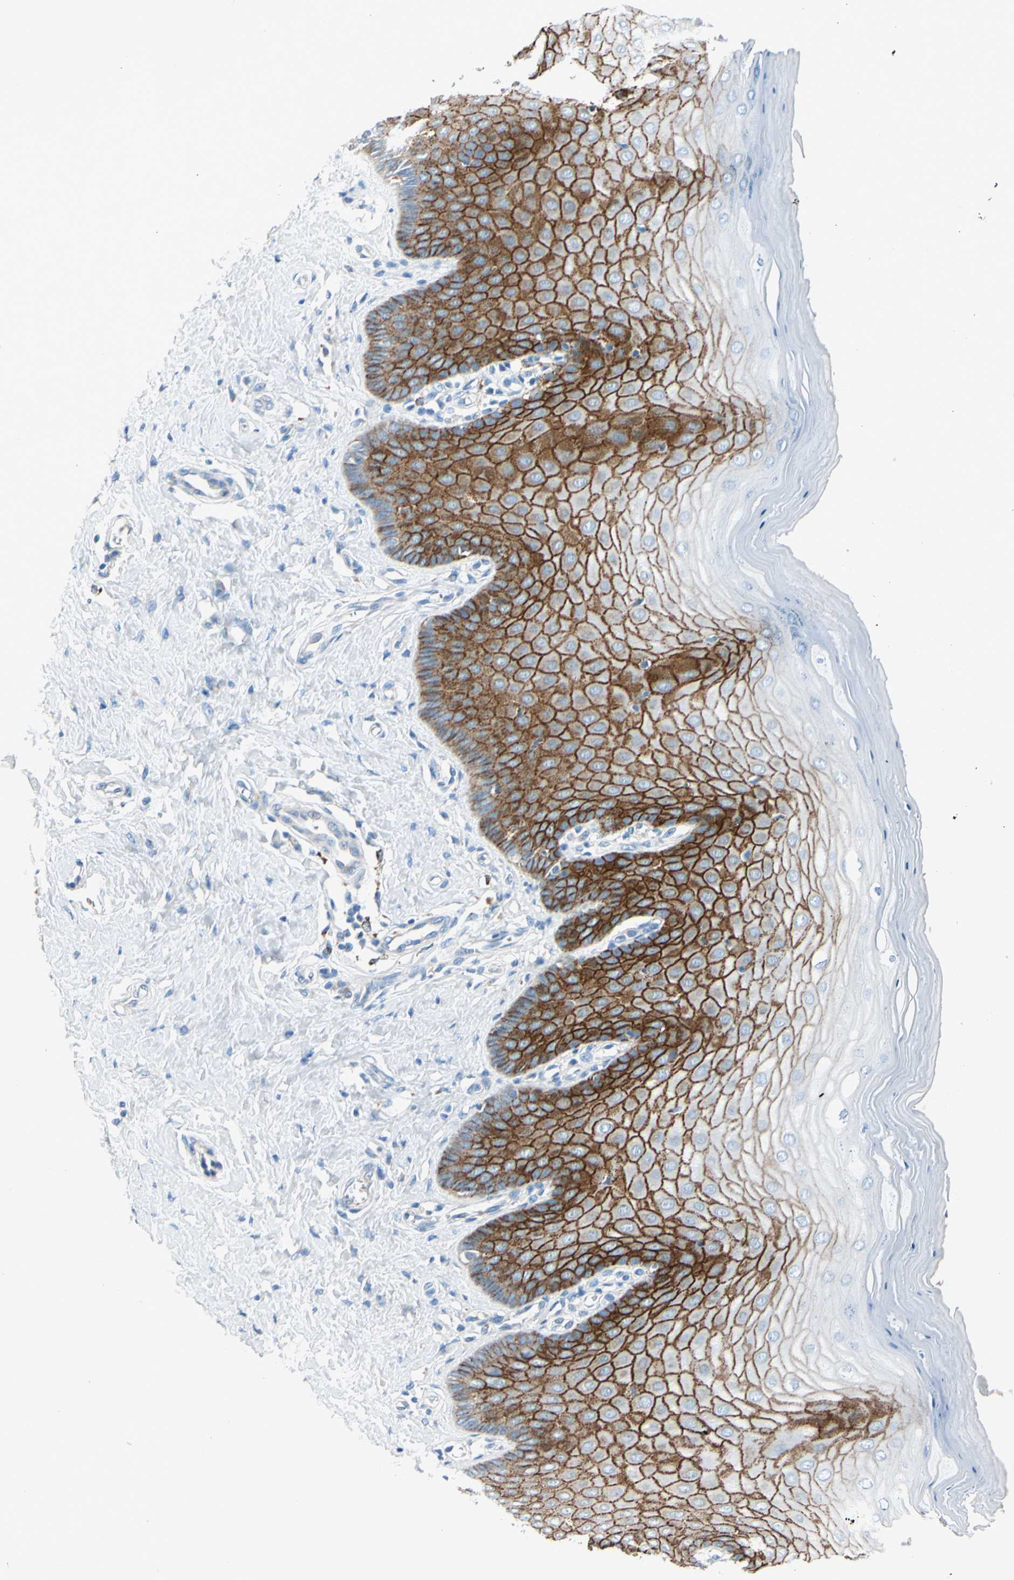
{"staining": {"intensity": "weak", "quantity": "25%-75%", "location": "cytoplasmic/membranous"}, "tissue": "cervix", "cell_type": "Glandular cells", "image_type": "normal", "snomed": [{"axis": "morphology", "description": "Normal tissue, NOS"}, {"axis": "topography", "description": "Cervix"}], "caption": "The photomicrograph displays immunohistochemical staining of normal cervix. There is weak cytoplasmic/membranous staining is appreciated in approximately 25%-75% of glandular cells.", "gene": "LY6G6F", "patient": {"sex": "female", "age": 55}}